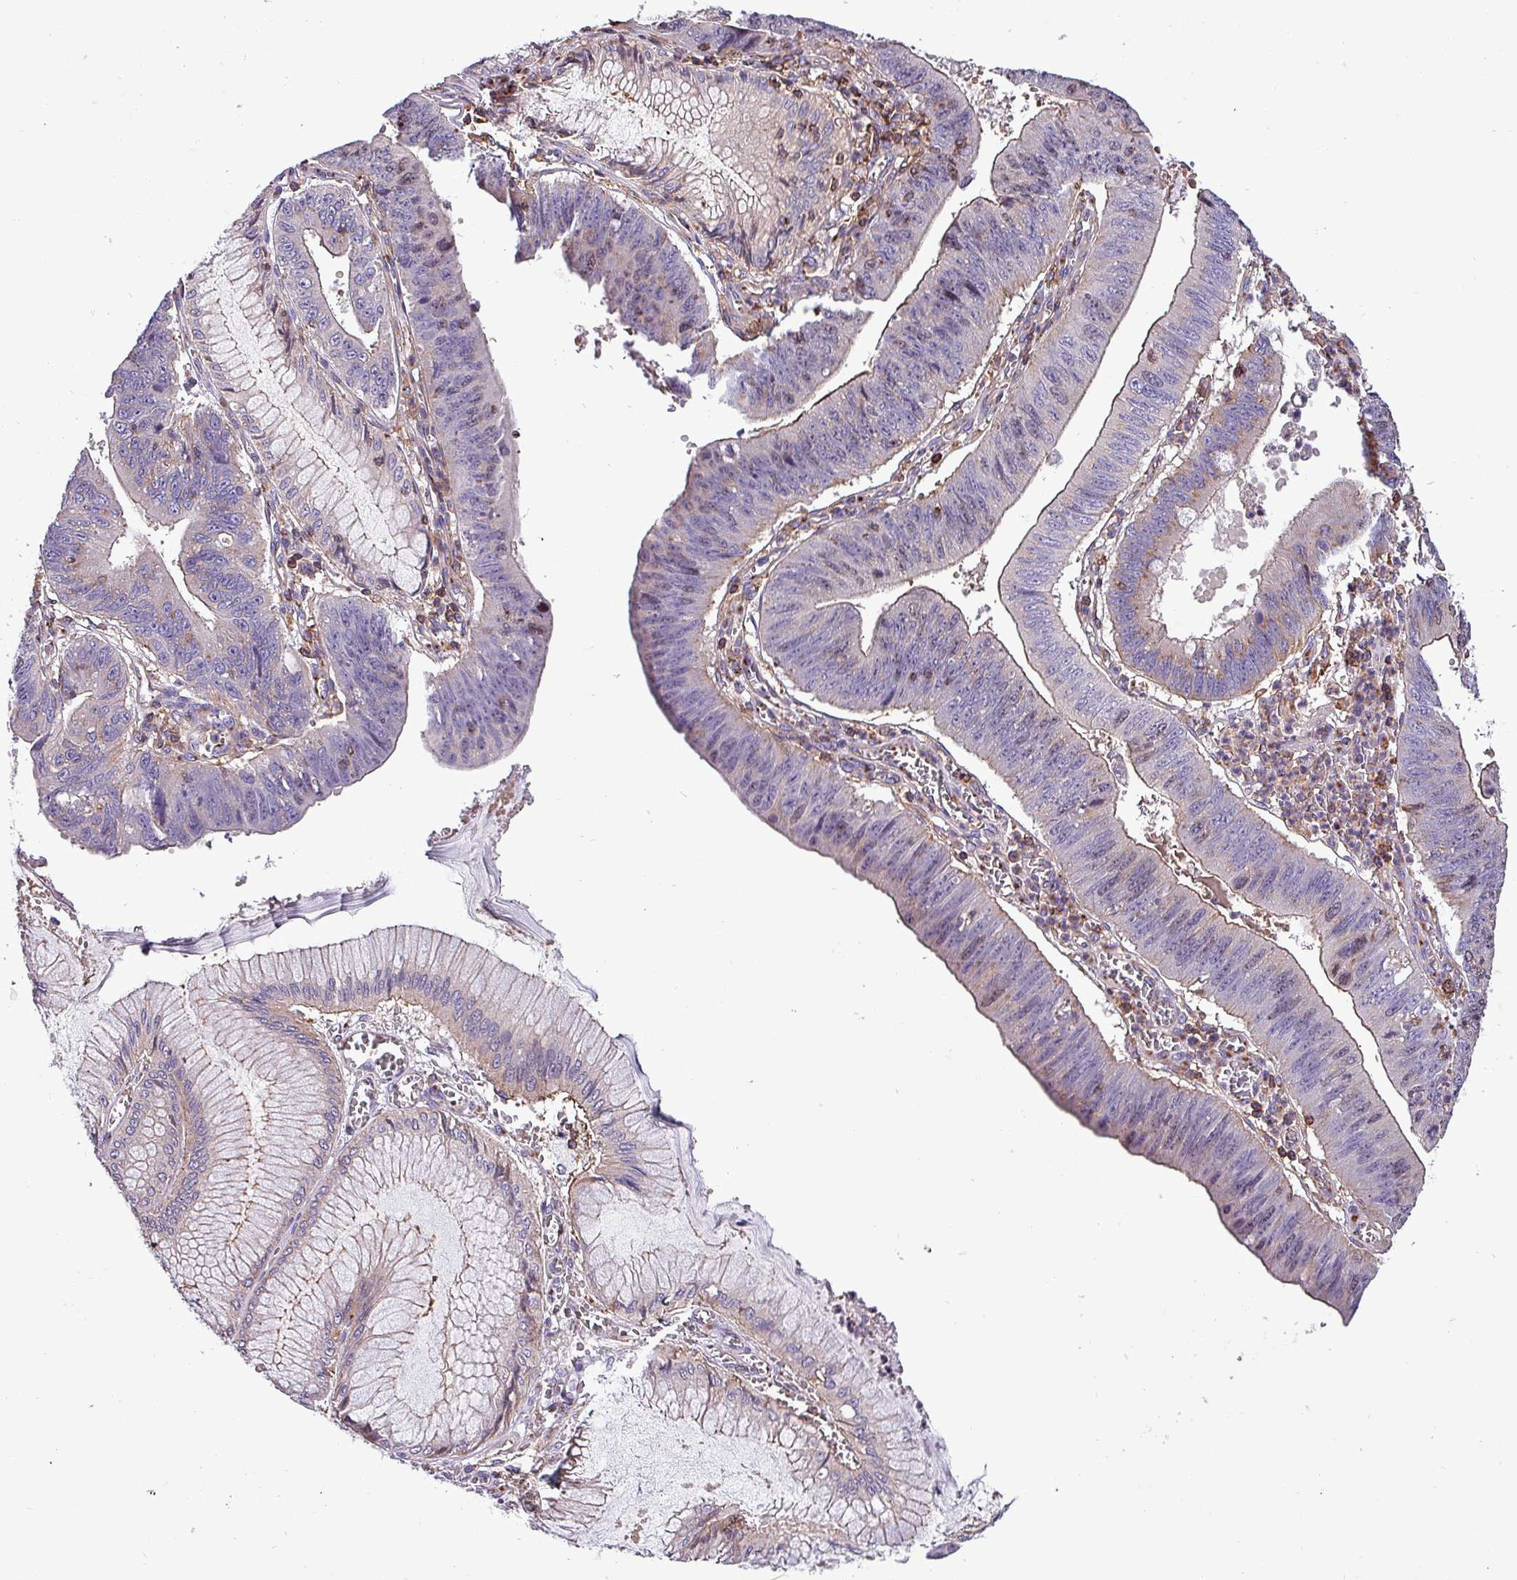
{"staining": {"intensity": "weak", "quantity": "<25%", "location": "cytoplasmic/membranous"}, "tissue": "stomach cancer", "cell_type": "Tumor cells", "image_type": "cancer", "snomed": [{"axis": "morphology", "description": "Adenocarcinoma, NOS"}, {"axis": "topography", "description": "Stomach"}], "caption": "DAB immunohistochemical staining of human stomach cancer (adenocarcinoma) demonstrates no significant positivity in tumor cells.", "gene": "VAMP4", "patient": {"sex": "male", "age": 59}}